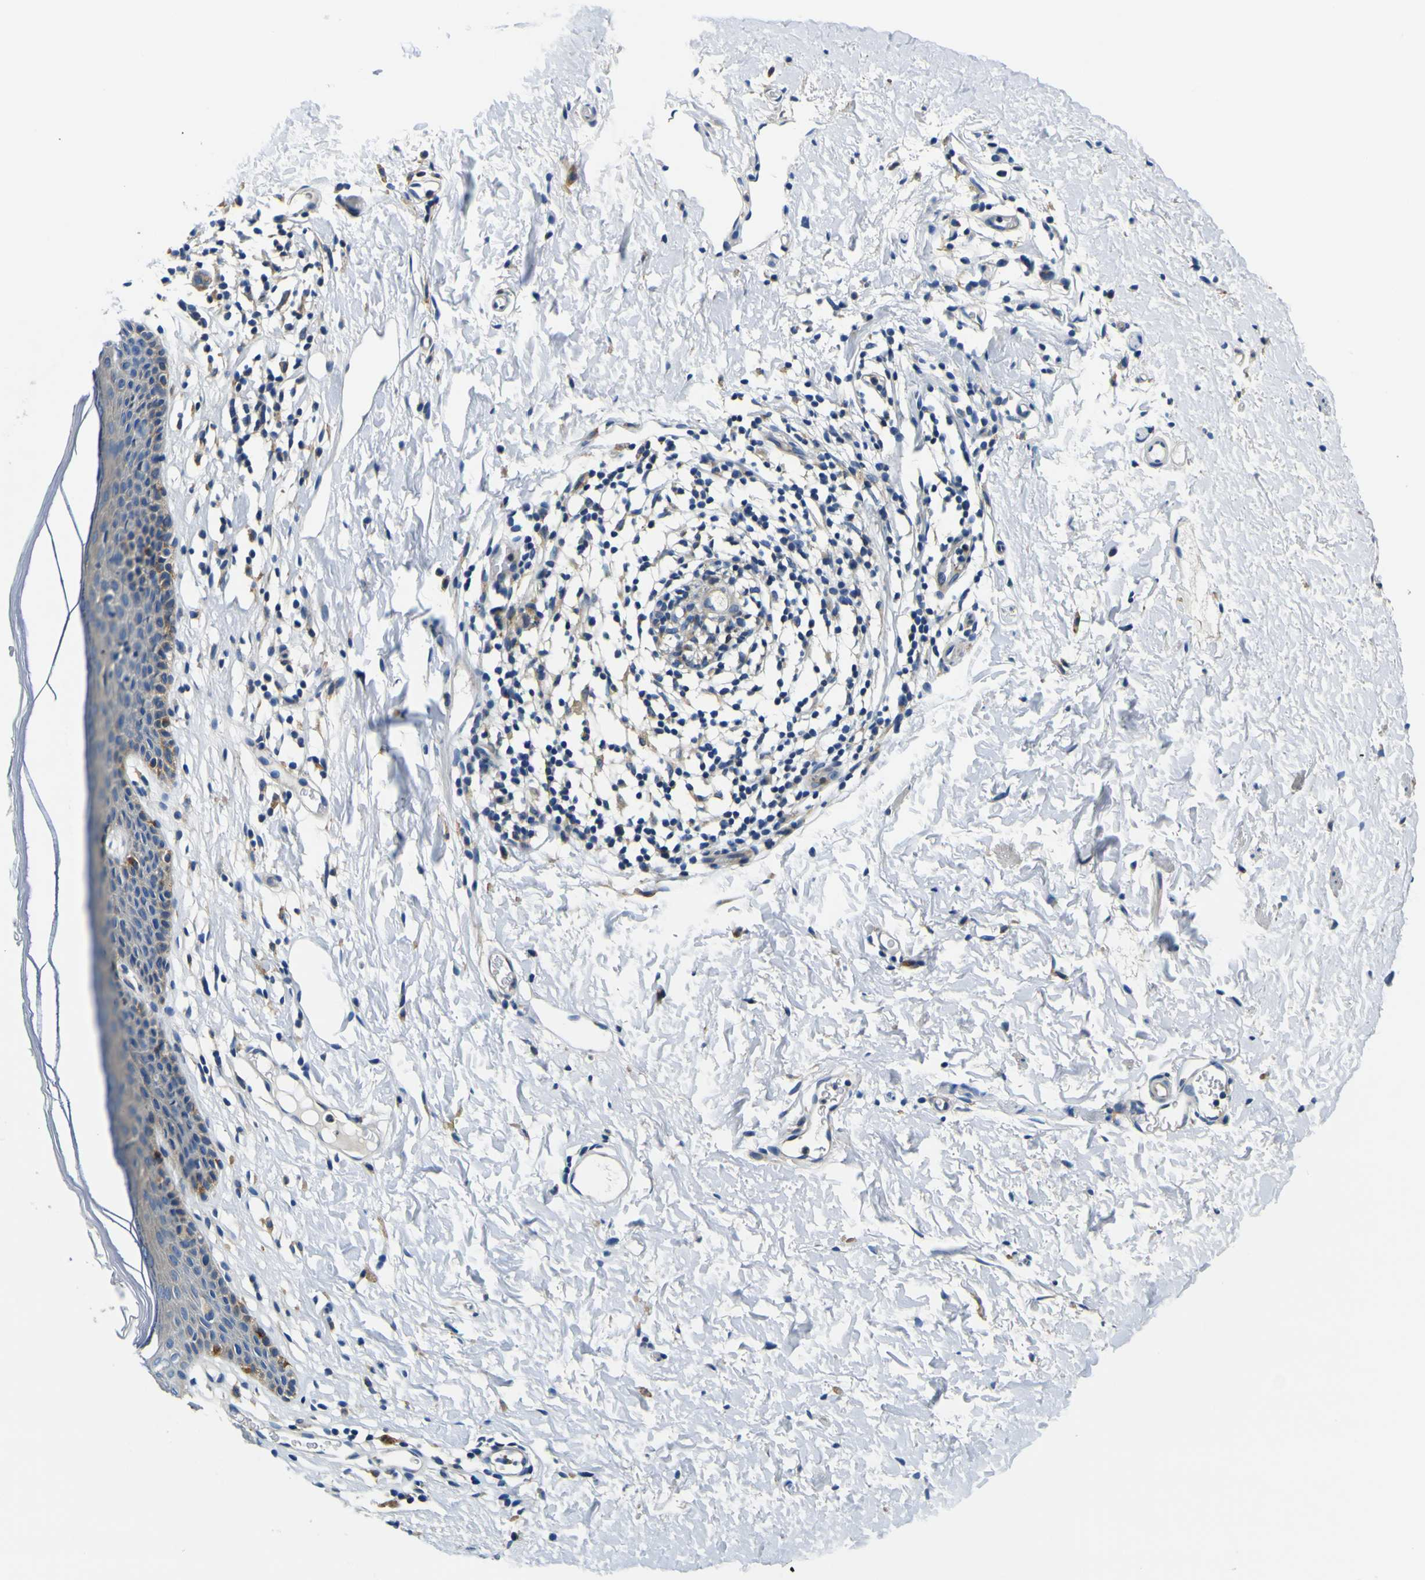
{"staining": {"intensity": "moderate", "quantity": "<25%", "location": "cytoplasmic/membranous"}, "tissue": "skin", "cell_type": "Epidermal cells", "image_type": "normal", "snomed": [{"axis": "morphology", "description": "Normal tissue, NOS"}, {"axis": "topography", "description": "Adipose tissue"}, {"axis": "topography", "description": "Vascular tissue"}, {"axis": "topography", "description": "Anal"}, {"axis": "topography", "description": "Peripheral nerve tissue"}], "caption": "Immunohistochemistry (DAB) staining of unremarkable human skin reveals moderate cytoplasmic/membranous protein staining in approximately <25% of epidermal cells.", "gene": "CLSTN1", "patient": {"sex": "female", "age": 54}}